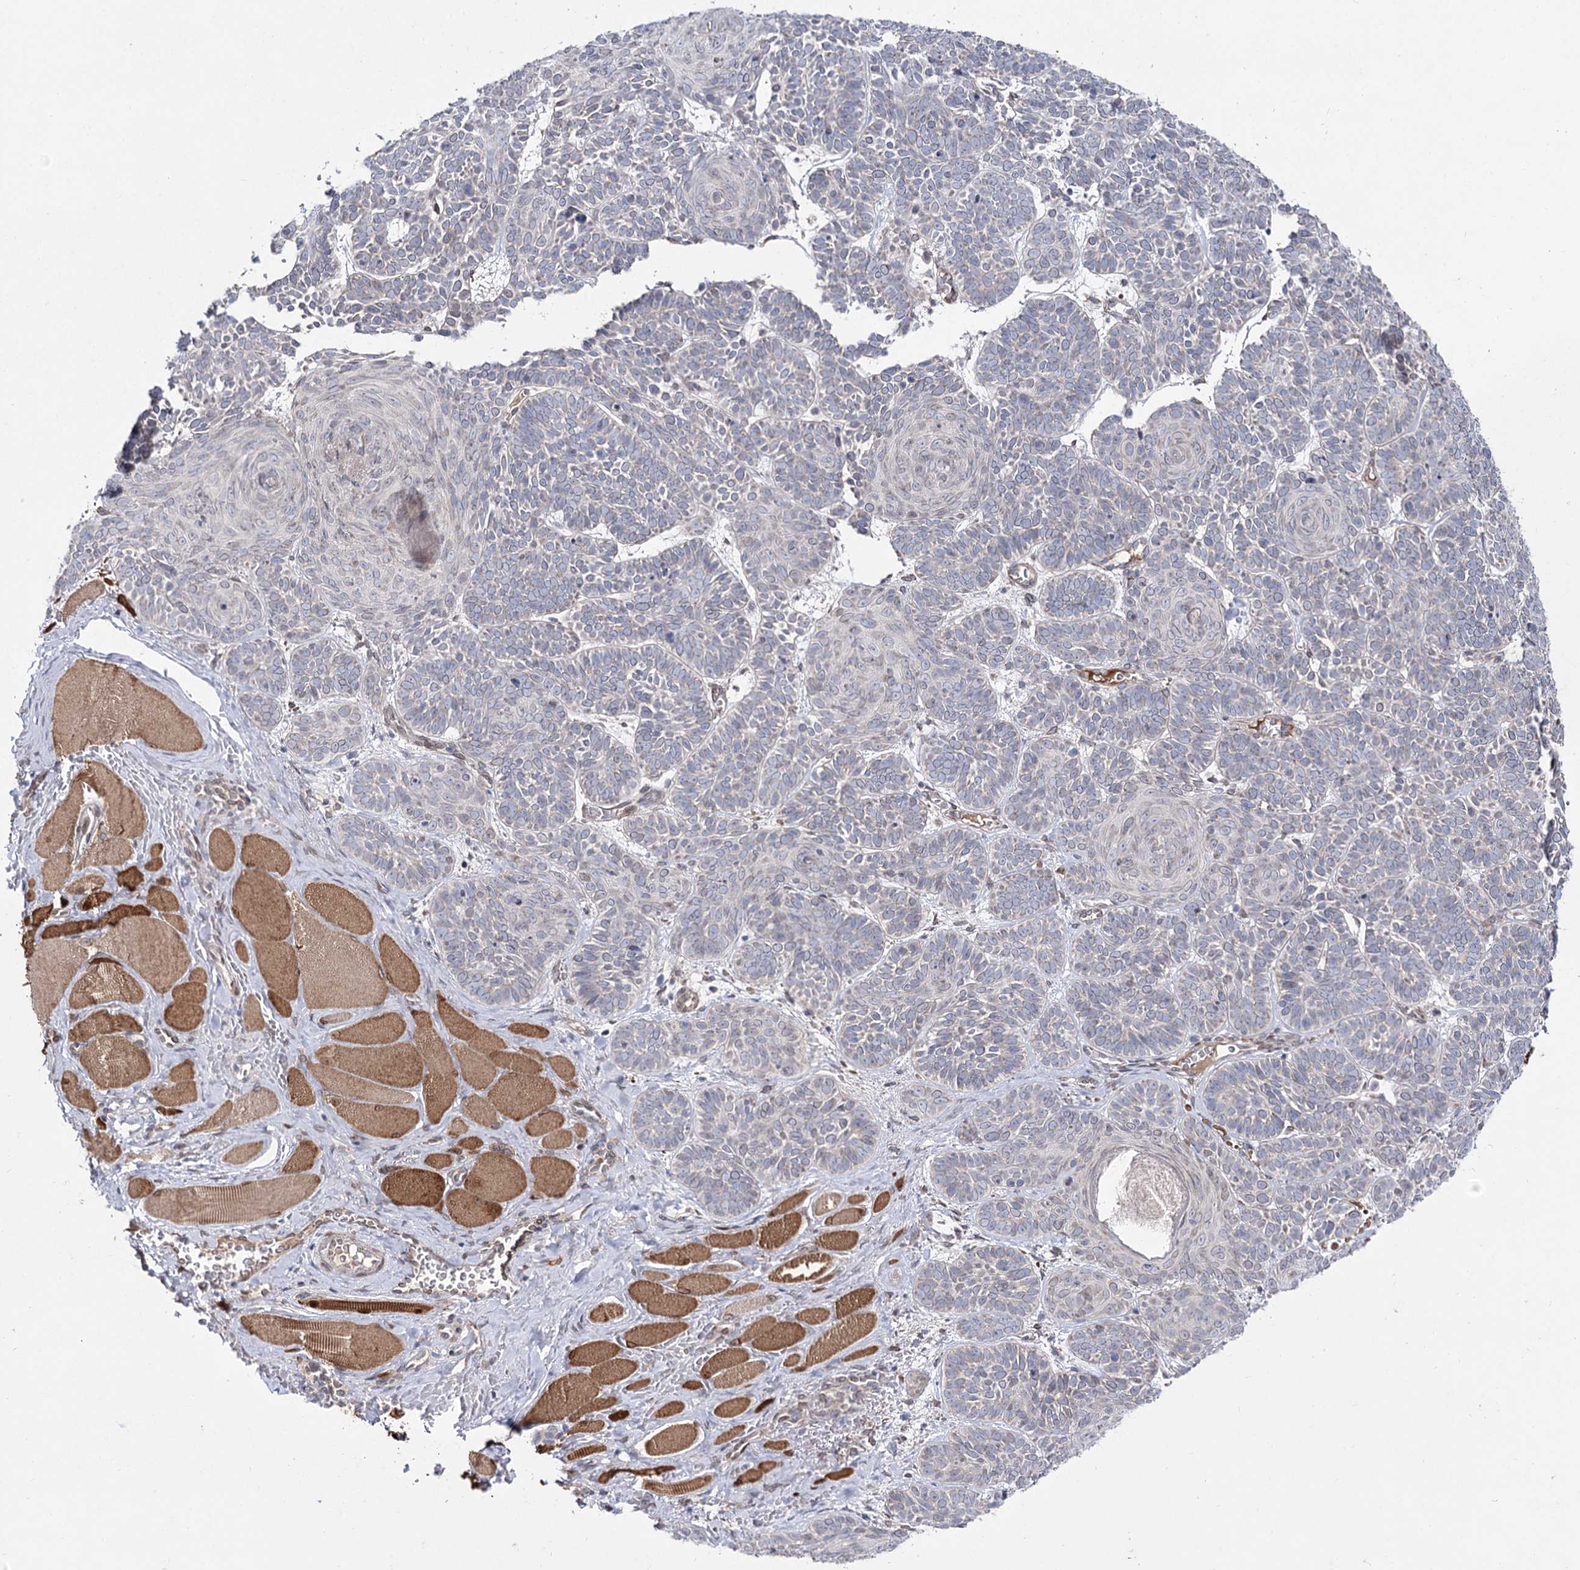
{"staining": {"intensity": "negative", "quantity": "none", "location": "none"}, "tissue": "skin cancer", "cell_type": "Tumor cells", "image_type": "cancer", "snomed": [{"axis": "morphology", "description": "Basal cell carcinoma"}, {"axis": "topography", "description": "Skin"}], "caption": "DAB (3,3'-diaminobenzidine) immunohistochemical staining of skin cancer displays no significant staining in tumor cells.", "gene": "C11orf80", "patient": {"sex": "male", "age": 85}}